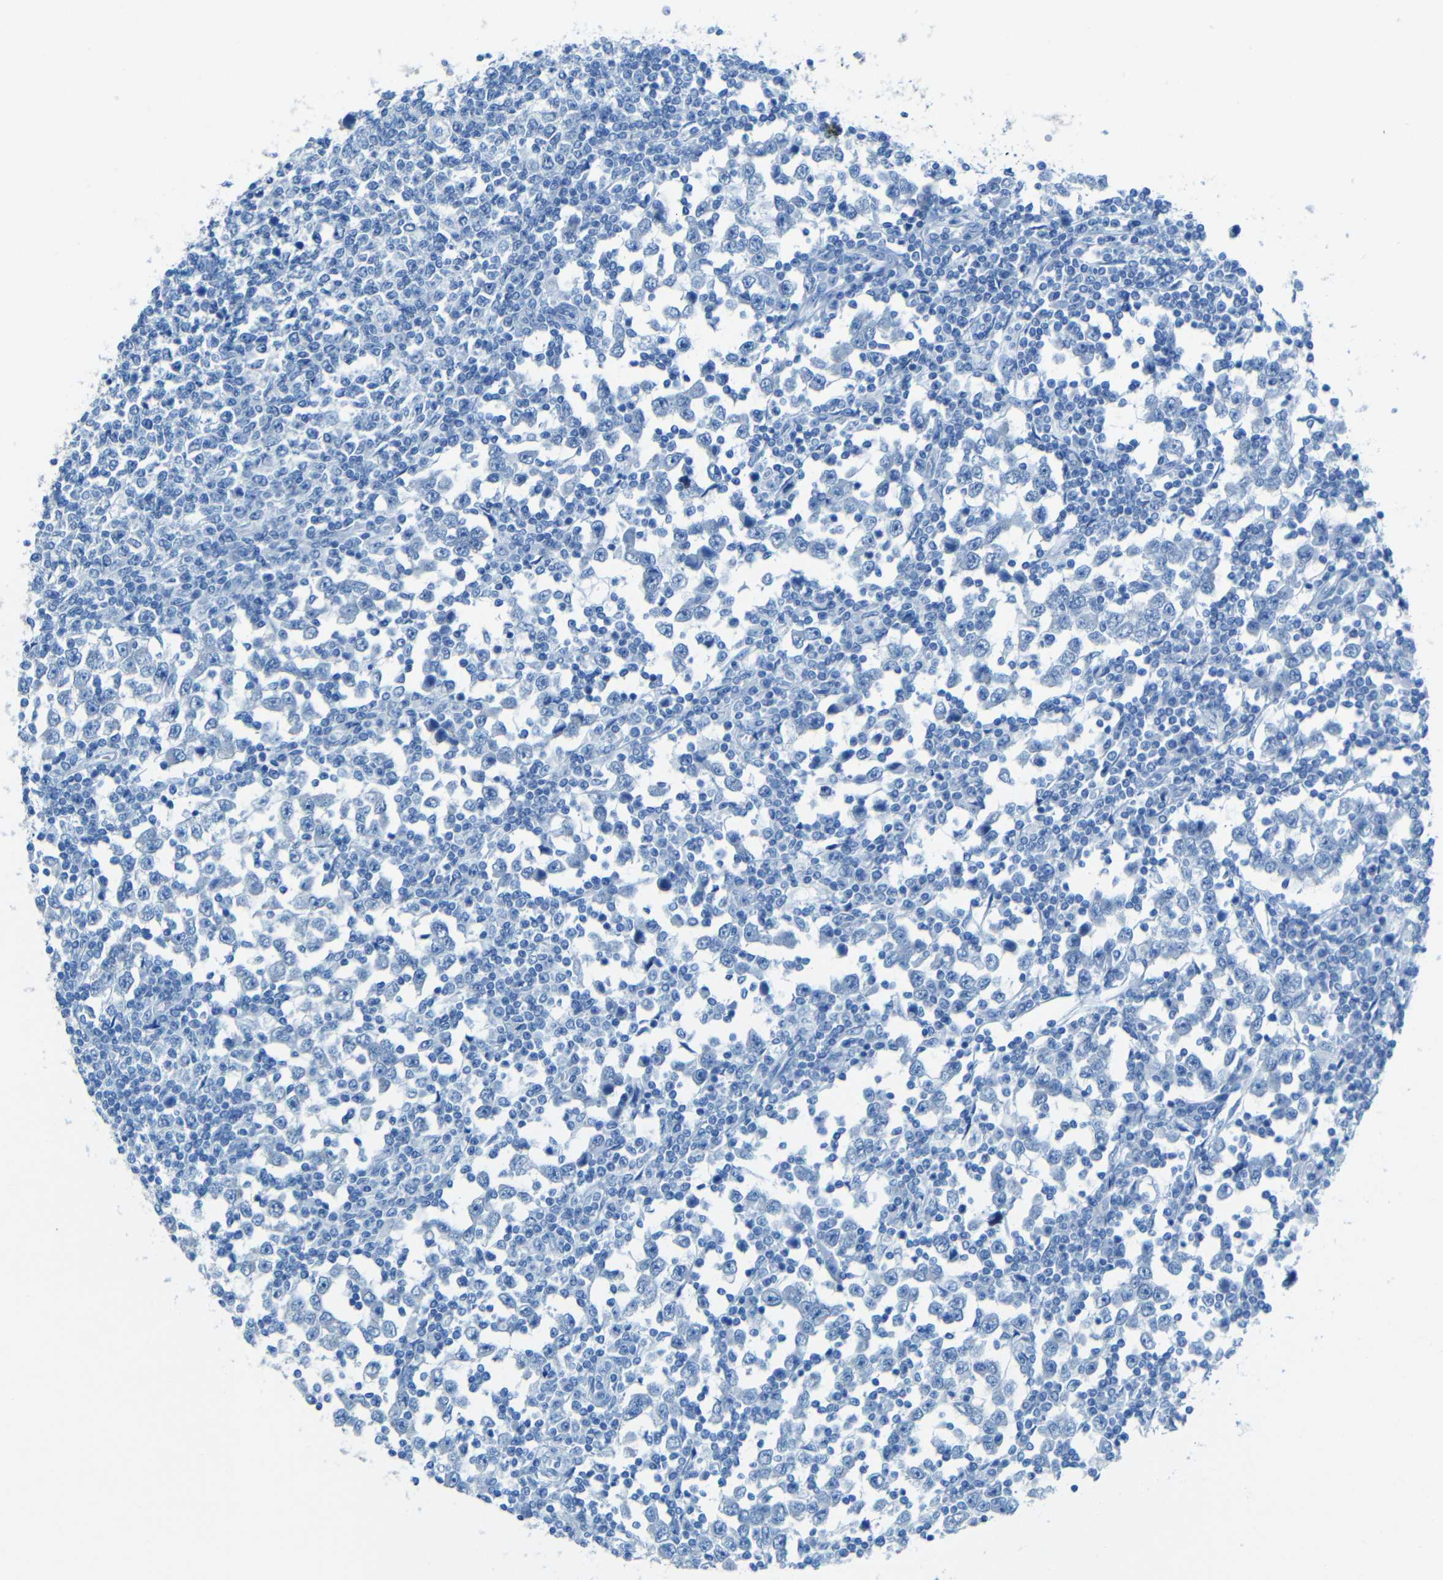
{"staining": {"intensity": "negative", "quantity": "none", "location": "none"}, "tissue": "testis cancer", "cell_type": "Tumor cells", "image_type": "cancer", "snomed": [{"axis": "morphology", "description": "Seminoma, NOS"}, {"axis": "topography", "description": "Testis"}], "caption": "This histopathology image is of testis seminoma stained with immunohistochemistry (IHC) to label a protein in brown with the nuclei are counter-stained blue. There is no positivity in tumor cells.", "gene": "TUBB4B", "patient": {"sex": "male", "age": 65}}